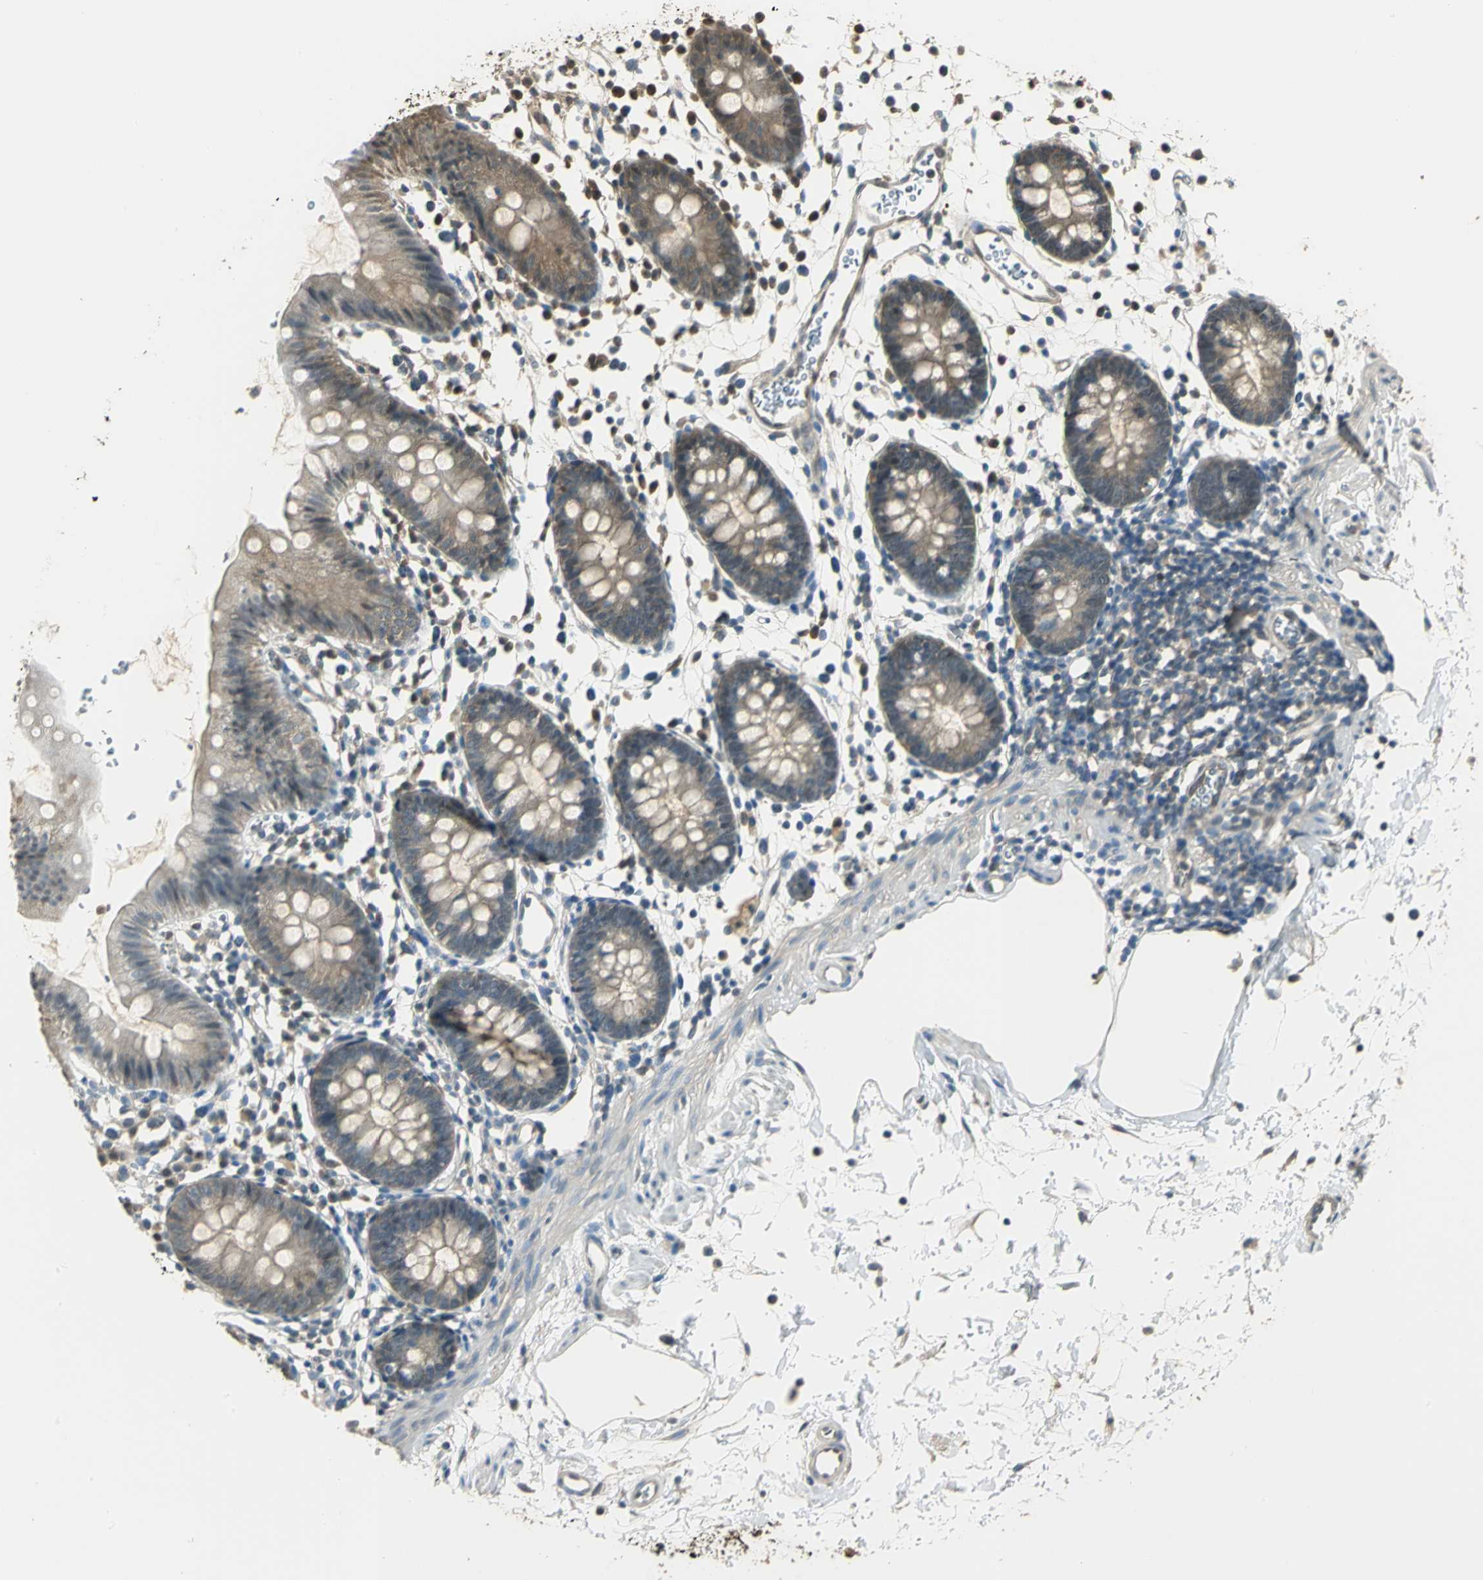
{"staining": {"intensity": "negative", "quantity": "none", "location": "none"}, "tissue": "colon", "cell_type": "Endothelial cells", "image_type": "normal", "snomed": [{"axis": "morphology", "description": "Normal tissue, NOS"}, {"axis": "topography", "description": "Colon"}], "caption": "The histopathology image reveals no staining of endothelial cells in normal colon.", "gene": "PARK7", "patient": {"sex": "male", "age": 14}}